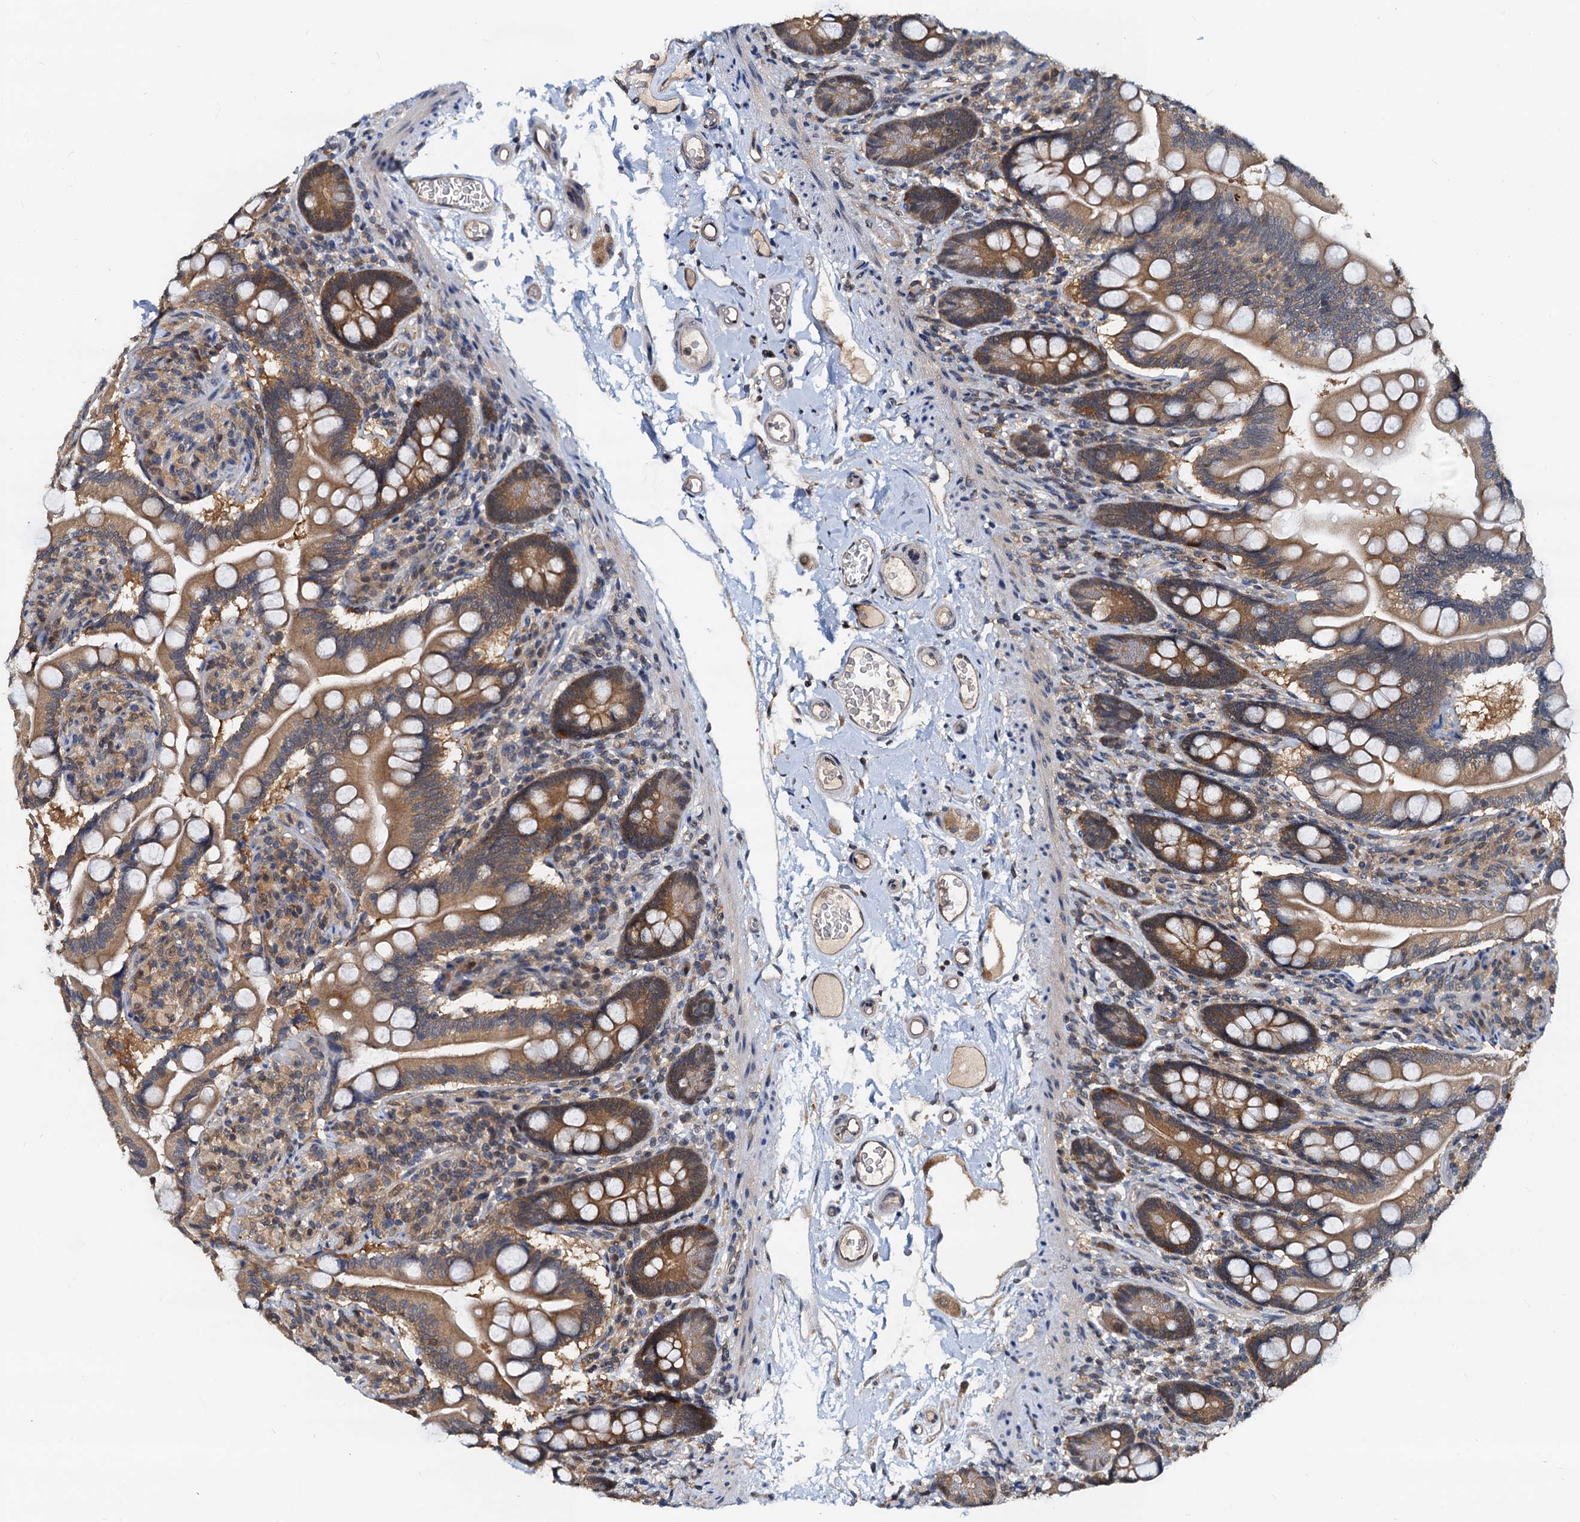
{"staining": {"intensity": "moderate", "quantity": ">75%", "location": "cytoplasmic/membranous"}, "tissue": "small intestine", "cell_type": "Glandular cells", "image_type": "normal", "snomed": [{"axis": "morphology", "description": "Normal tissue, NOS"}, {"axis": "topography", "description": "Small intestine"}], "caption": "DAB immunohistochemical staining of benign small intestine shows moderate cytoplasmic/membranous protein staining in about >75% of glandular cells.", "gene": "PTGES3", "patient": {"sex": "female", "age": 64}}